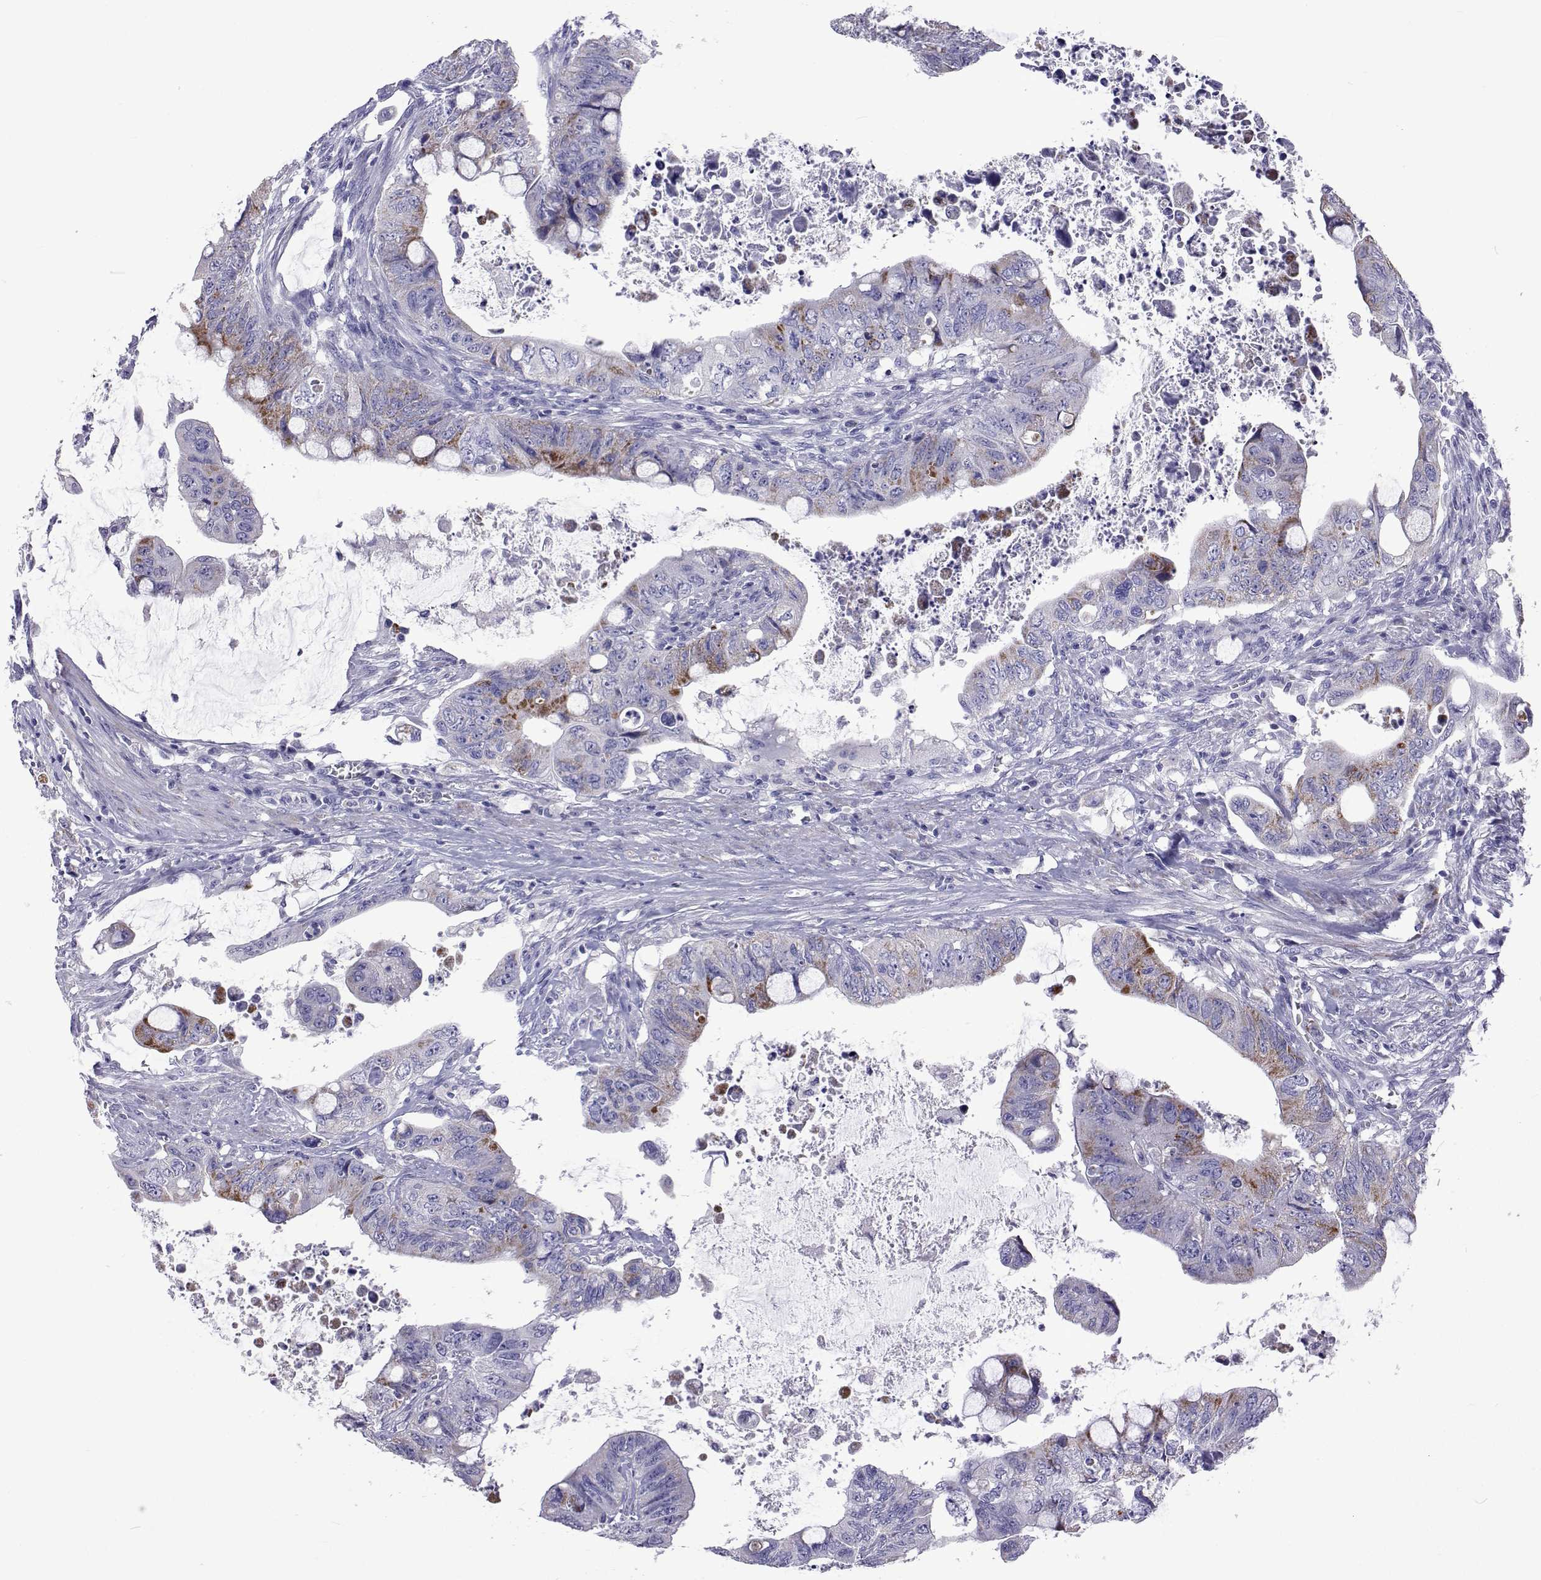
{"staining": {"intensity": "negative", "quantity": "none", "location": "none"}, "tissue": "colorectal cancer", "cell_type": "Tumor cells", "image_type": "cancer", "snomed": [{"axis": "morphology", "description": "Adenocarcinoma, NOS"}, {"axis": "topography", "description": "Colon"}], "caption": "Colorectal cancer (adenocarcinoma) was stained to show a protein in brown. There is no significant positivity in tumor cells. The staining was performed using DAB (3,3'-diaminobenzidine) to visualize the protein expression in brown, while the nuclei were stained in blue with hematoxylin (Magnification: 20x).", "gene": "UMODL1", "patient": {"sex": "male", "age": 57}}